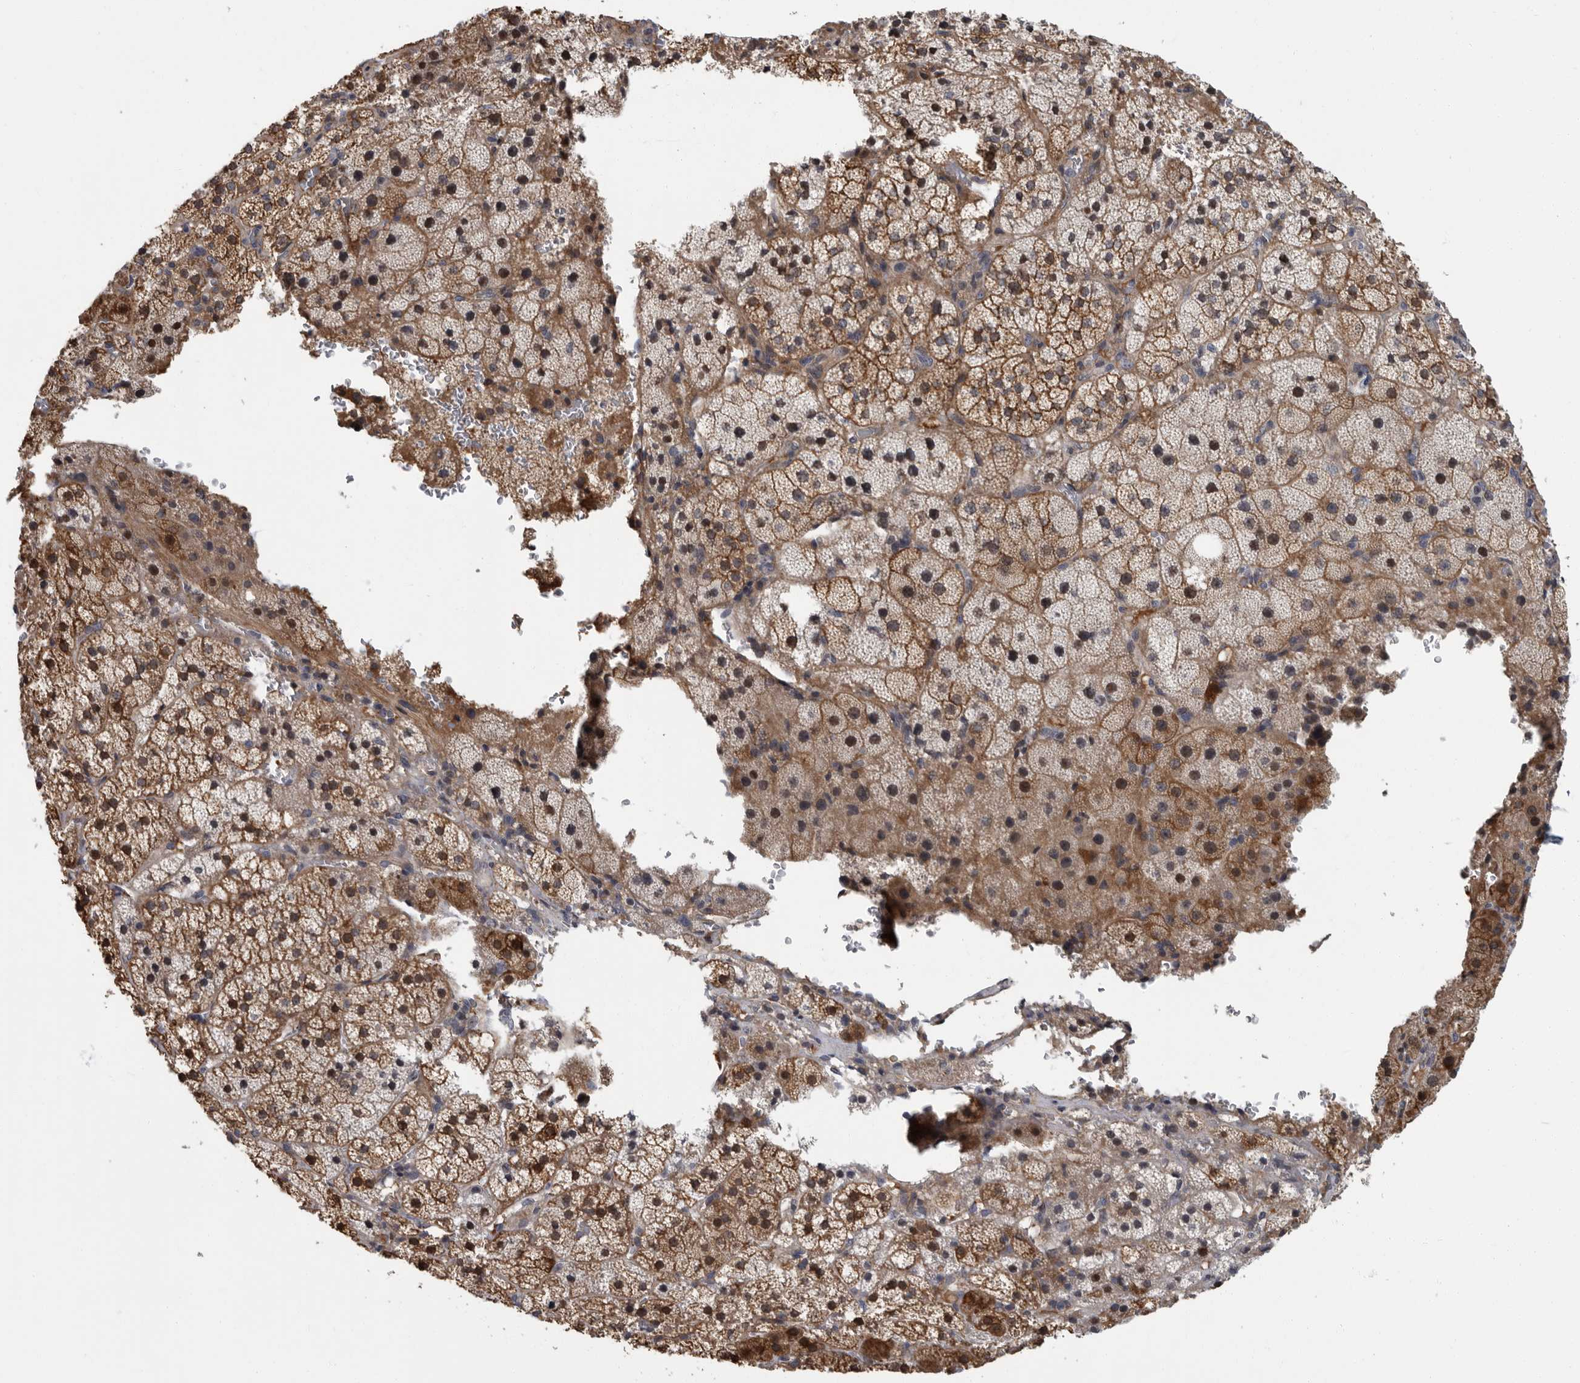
{"staining": {"intensity": "moderate", "quantity": ">75%", "location": "cytoplasmic/membranous"}, "tissue": "adrenal gland", "cell_type": "Glandular cells", "image_type": "normal", "snomed": [{"axis": "morphology", "description": "Normal tissue, NOS"}, {"axis": "topography", "description": "Adrenal gland"}], "caption": "A photomicrograph showing moderate cytoplasmic/membranous positivity in approximately >75% of glandular cells in normal adrenal gland, as visualized by brown immunohistochemical staining.", "gene": "PDE7A", "patient": {"sex": "female", "age": 44}}